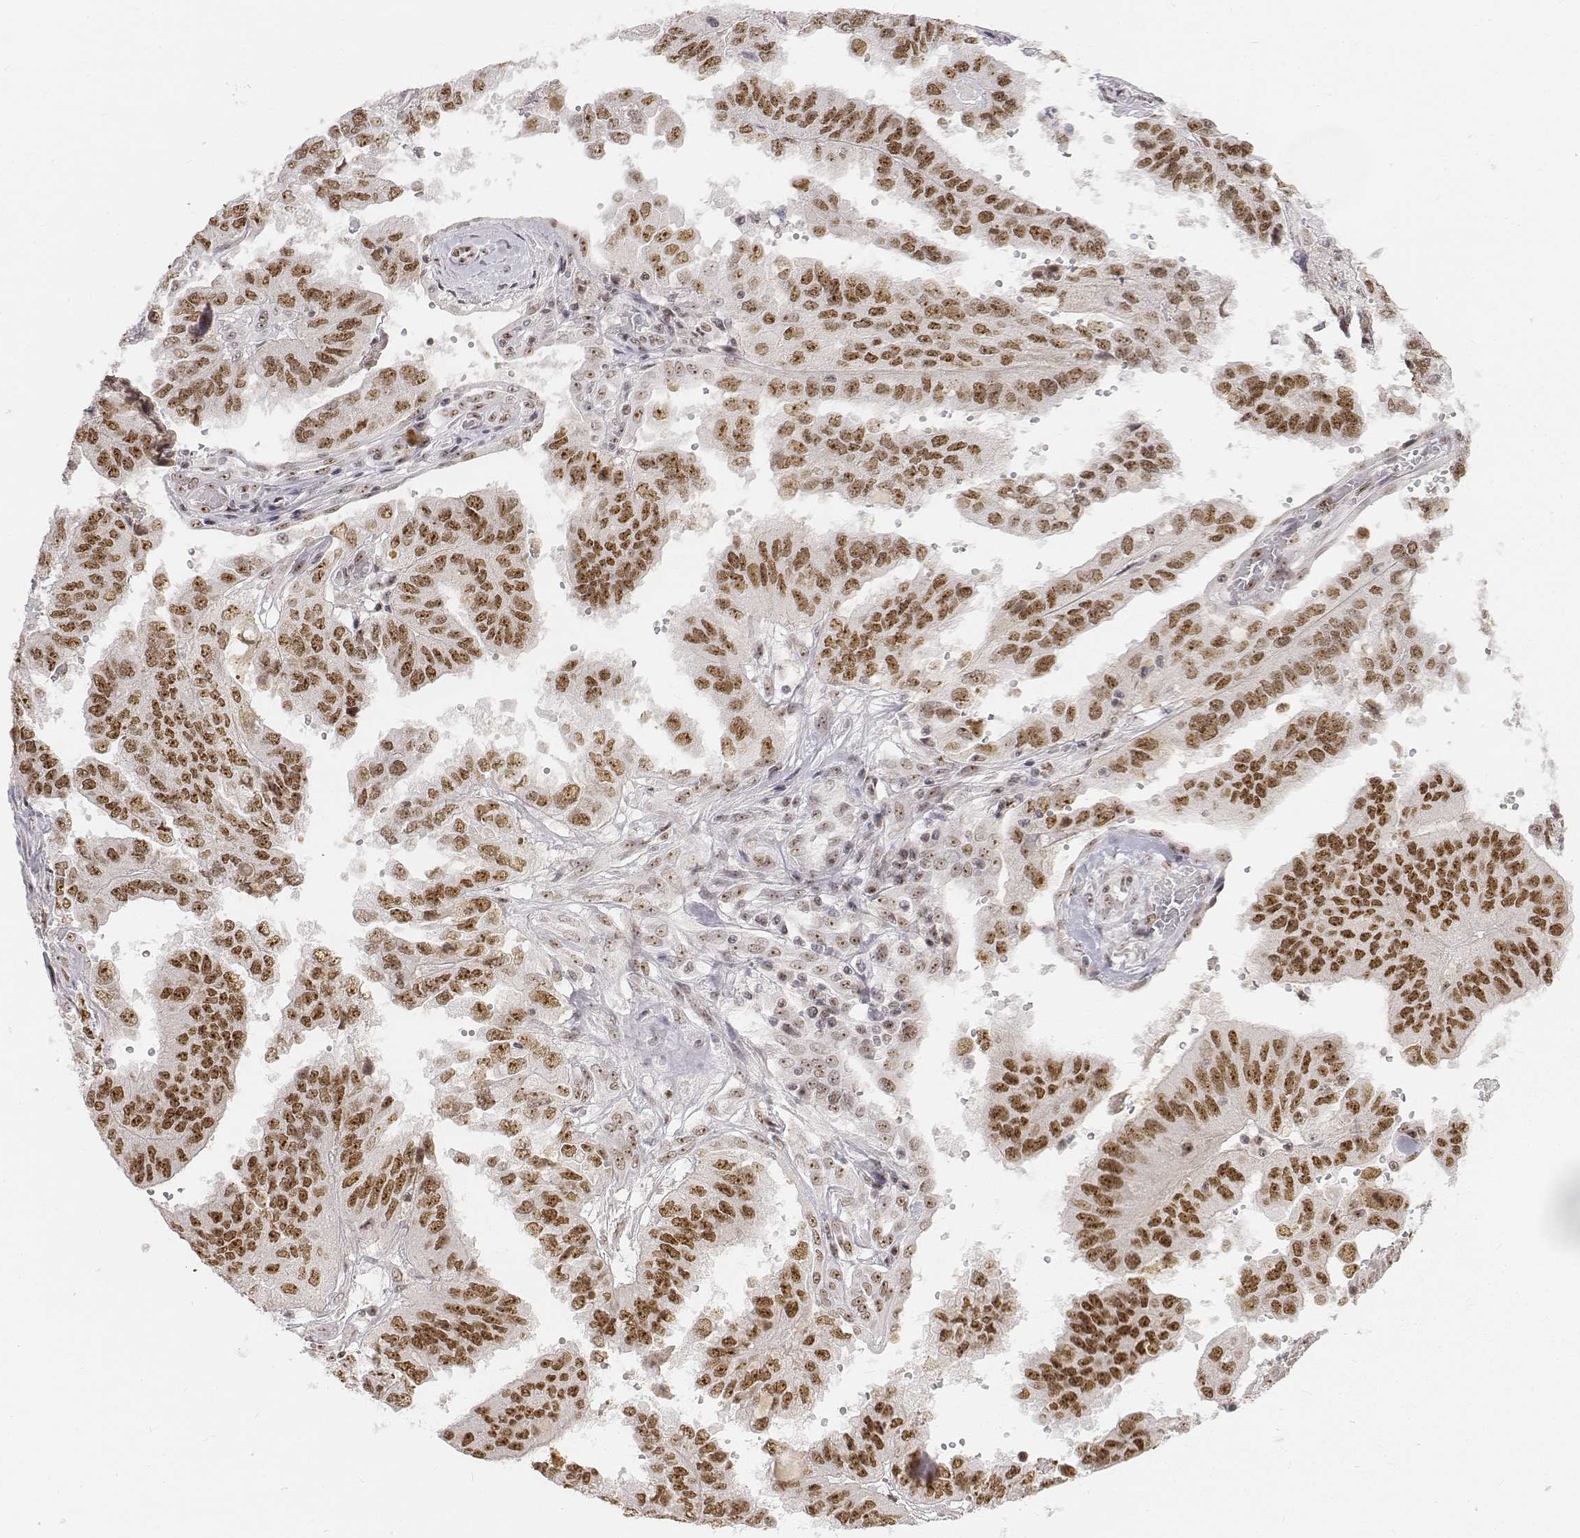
{"staining": {"intensity": "strong", "quantity": ">75%", "location": "nuclear"}, "tissue": "ovarian cancer", "cell_type": "Tumor cells", "image_type": "cancer", "snomed": [{"axis": "morphology", "description": "Cystadenocarcinoma, serous, NOS"}, {"axis": "topography", "description": "Ovary"}], "caption": "Ovarian cancer (serous cystadenocarcinoma) stained for a protein displays strong nuclear positivity in tumor cells. The staining was performed using DAB to visualize the protein expression in brown, while the nuclei were stained in blue with hematoxylin (Magnification: 20x).", "gene": "PHF6", "patient": {"sex": "female", "age": 79}}